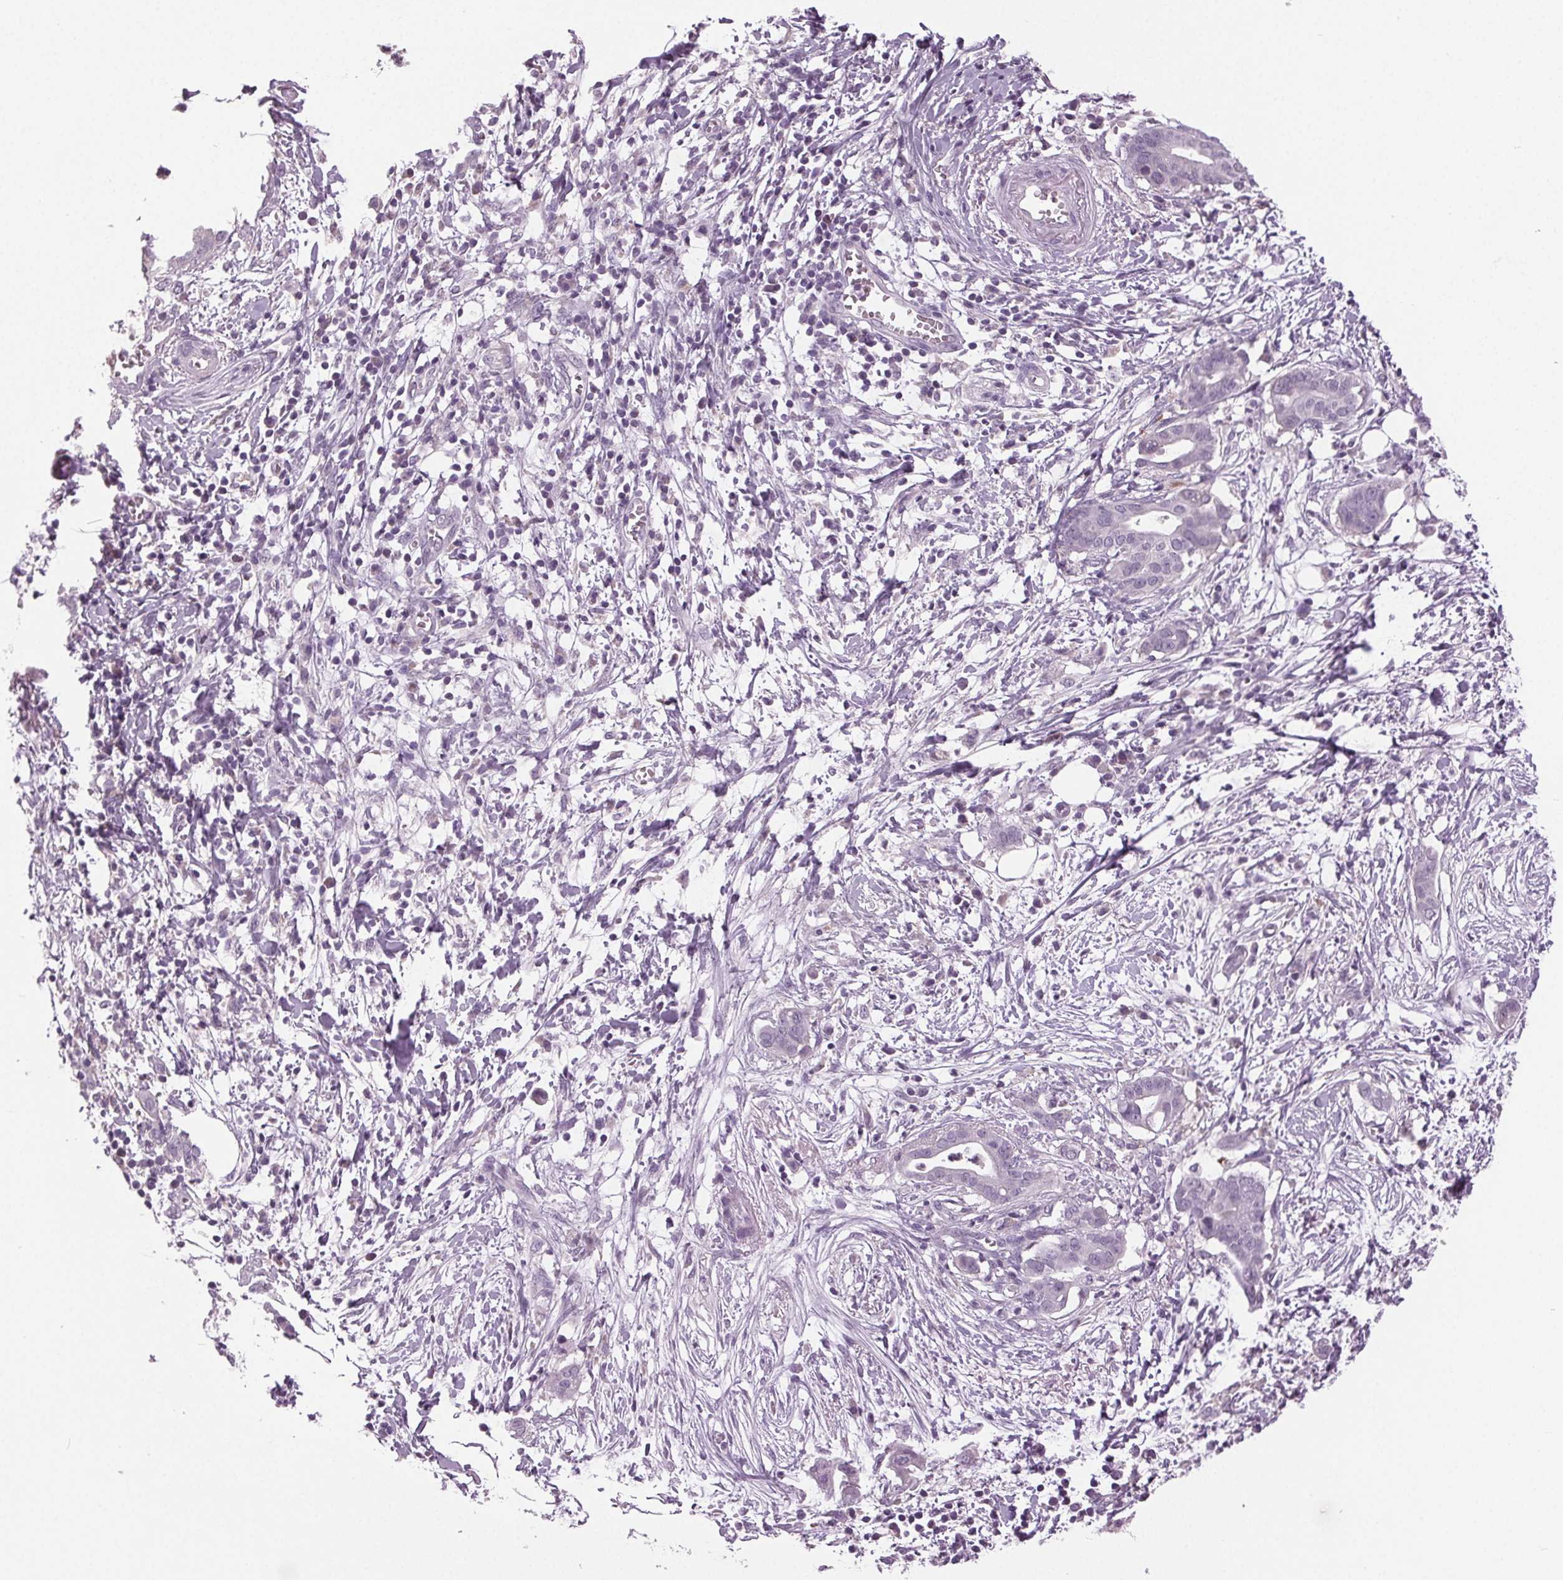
{"staining": {"intensity": "negative", "quantity": "none", "location": "none"}, "tissue": "pancreatic cancer", "cell_type": "Tumor cells", "image_type": "cancer", "snomed": [{"axis": "morphology", "description": "Adenocarcinoma, NOS"}, {"axis": "topography", "description": "Pancreas"}], "caption": "IHC of human pancreatic cancer (adenocarcinoma) reveals no staining in tumor cells.", "gene": "DNAH12", "patient": {"sex": "male", "age": 61}}